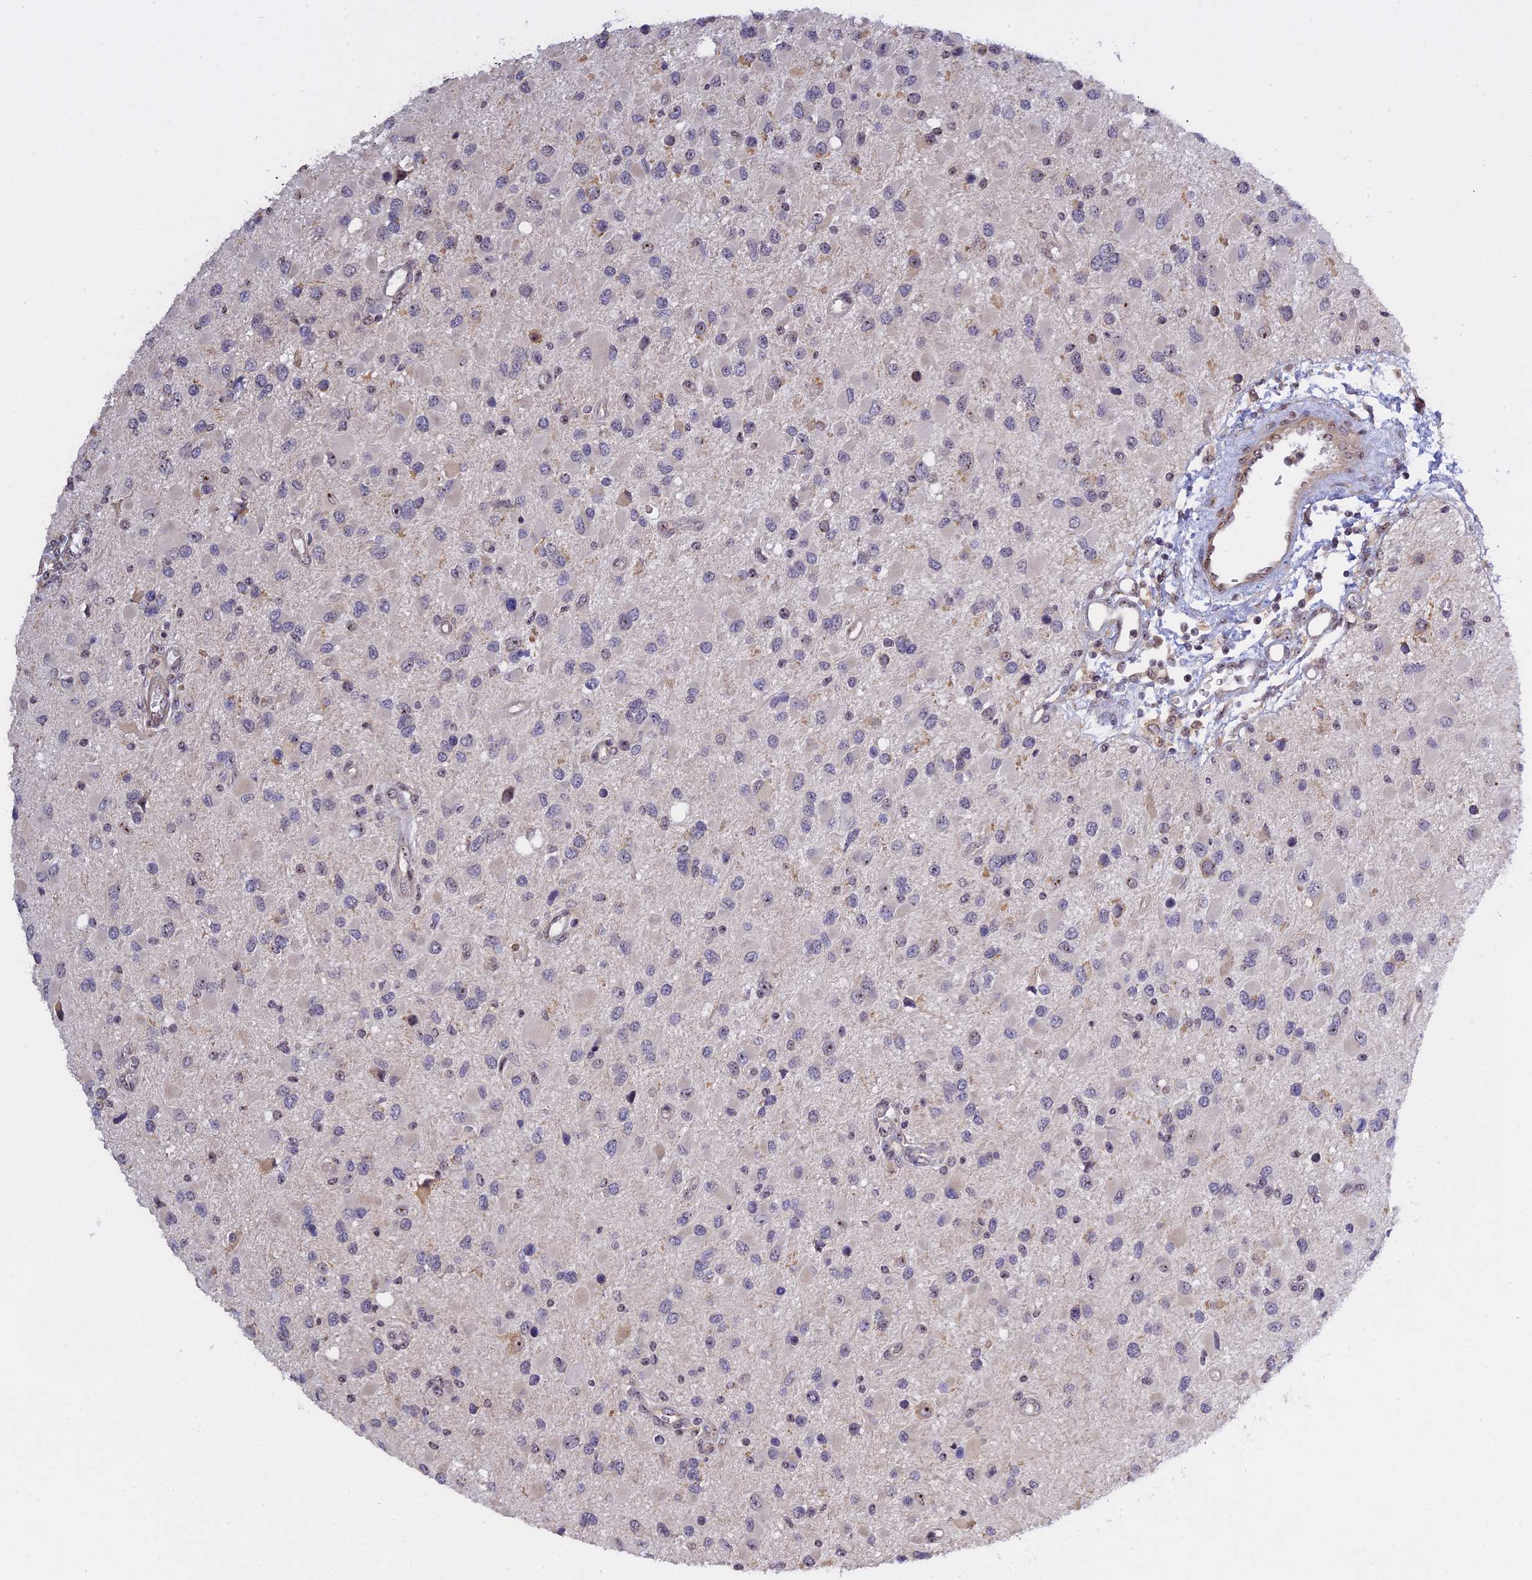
{"staining": {"intensity": "negative", "quantity": "none", "location": "none"}, "tissue": "glioma", "cell_type": "Tumor cells", "image_type": "cancer", "snomed": [{"axis": "morphology", "description": "Glioma, malignant, High grade"}, {"axis": "topography", "description": "Brain"}], "caption": "Tumor cells are negative for protein expression in human glioma.", "gene": "MGA", "patient": {"sex": "male", "age": 53}}